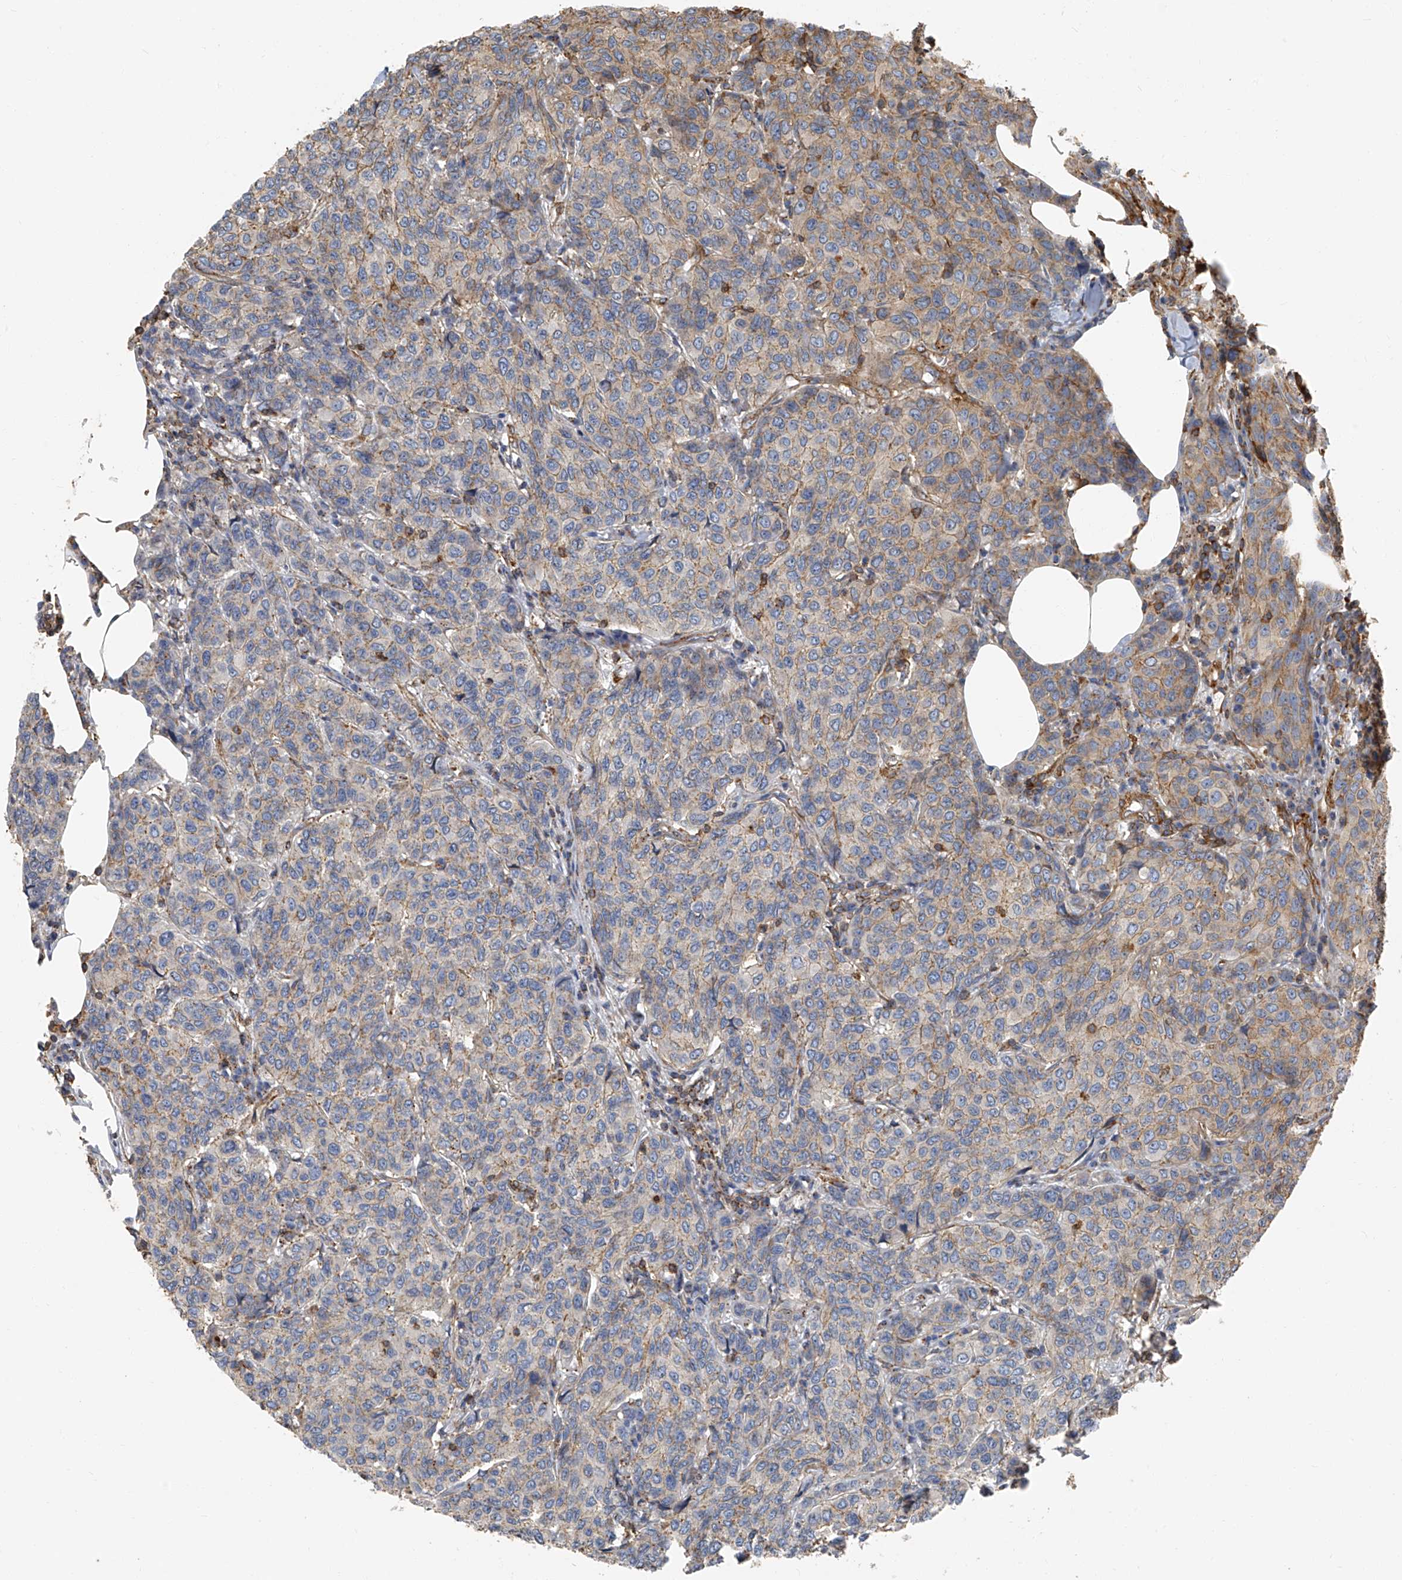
{"staining": {"intensity": "weak", "quantity": "25%-75%", "location": "cytoplasmic/membranous"}, "tissue": "breast cancer", "cell_type": "Tumor cells", "image_type": "cancer", "snomed": [{"axis": "morphology", "description": "Duct carcinoma"}, {"axis": "topography", "description": "Breast"}], "caption": "IHC micrograph of breast intraductal carcinoma stained for a protein (brown), which demonstrates low levels of weak cytoplasmic/membranous expression in approximately 25%-75% of tumor cells.", "gene": "SEPTIN7", "patient": {"sex": "female", "age": 55}}